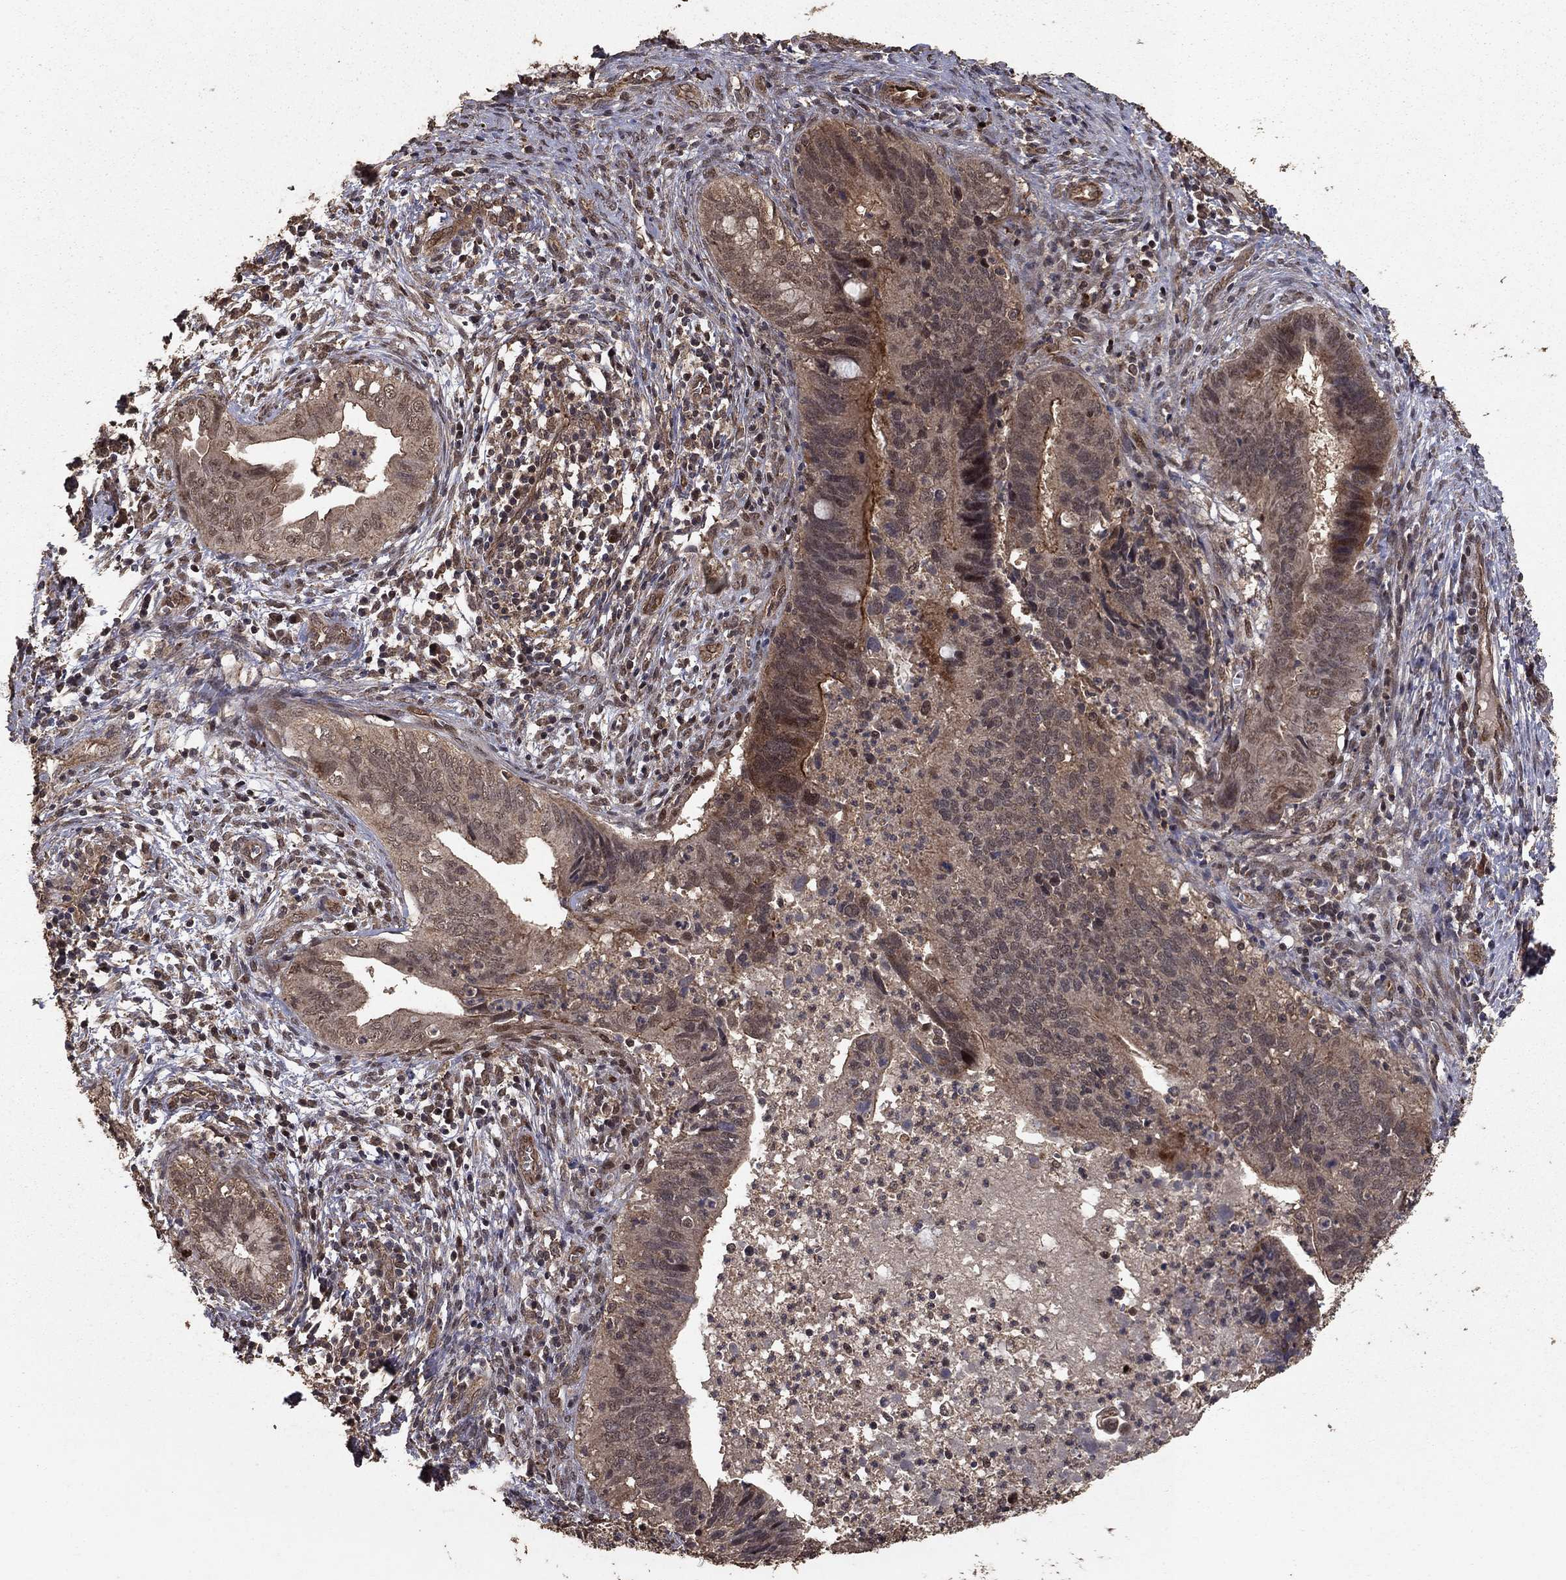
{"staining": {"intensity": "weak", "quantity": "25%-75%", "location": "cytoplasmic/membranous"}, "tissue": "cervical cancer", "cell_type": "Tumor cells", "image_type": "cancer", "snomed": [{"axis": "morphology", "description": "Adenocarcinoma, NOS"}, {"axis": "topography", "description": "Cervix"}], "caption": "Cervical cancer (adenocarcinoma) stained with immunohistochemistry reveals weak cytoplasmic/membranous expression in approximately 25%-75% of tumor cells.", "gene": "PRDM1", "patient": {"sex": "female", "age": 42}}